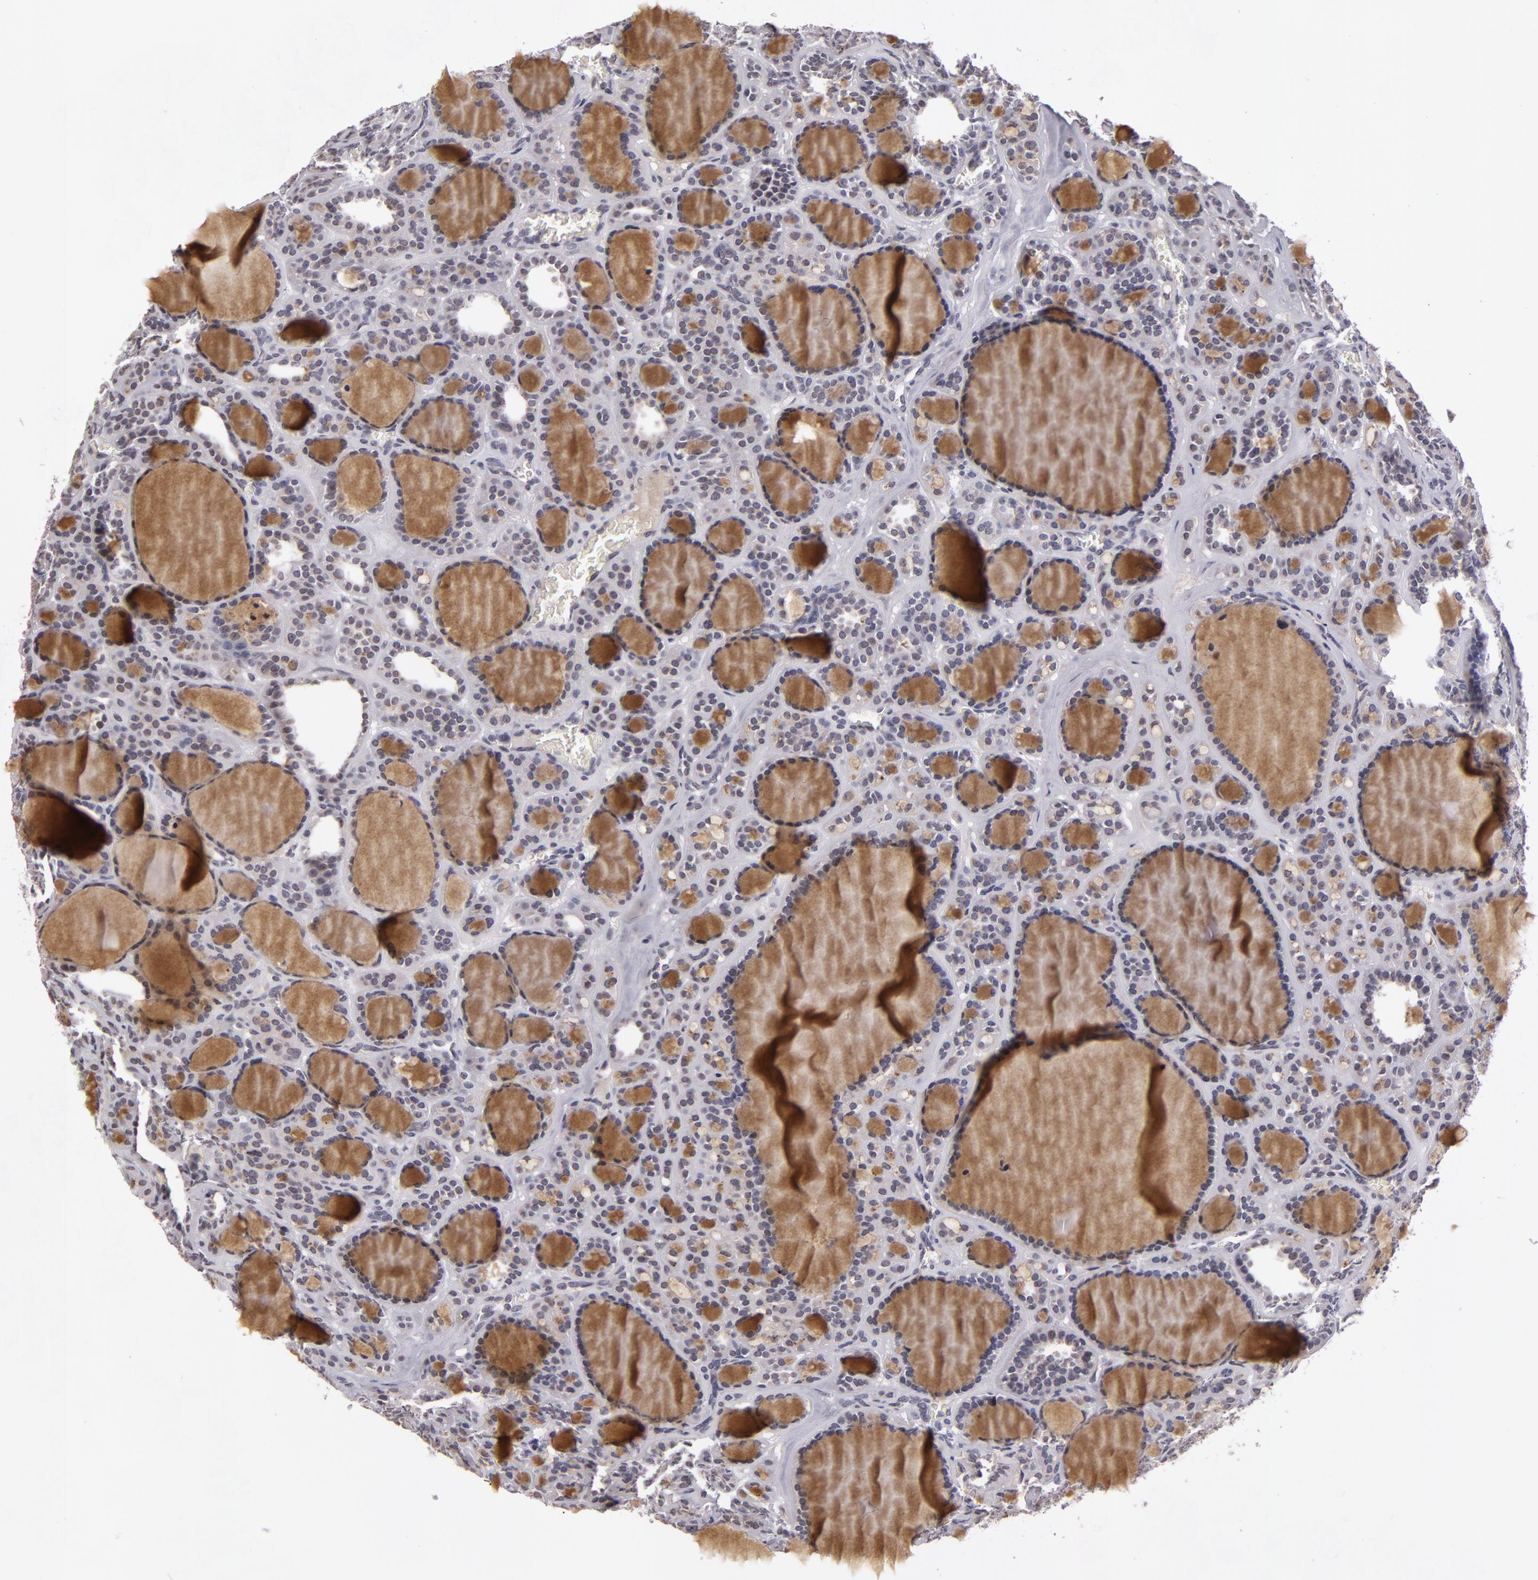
{"staining": {"intensity": "negative", "quantity": "none", "location": "none"}, "tissue": "thyroid cancer", "cell_type": "Tumor cells", "image_type": "cancer", "snomed": [{"axis": "morphology", "description": "Follicular adenoma carcinoma, NOS"}, {"axis": "topography", "description": "Thyroid gland"}], "caption": "A histopathology image of human follicular adenoma carcinoma (thyroid) is negative for staining in tumor cells. (DAB (3,3'-diaminobenzidine) immunohistochemistry with hematoxylin counter stain).", "gene": "RRP7A", "patient": {"sex": "female", "age": 71}}